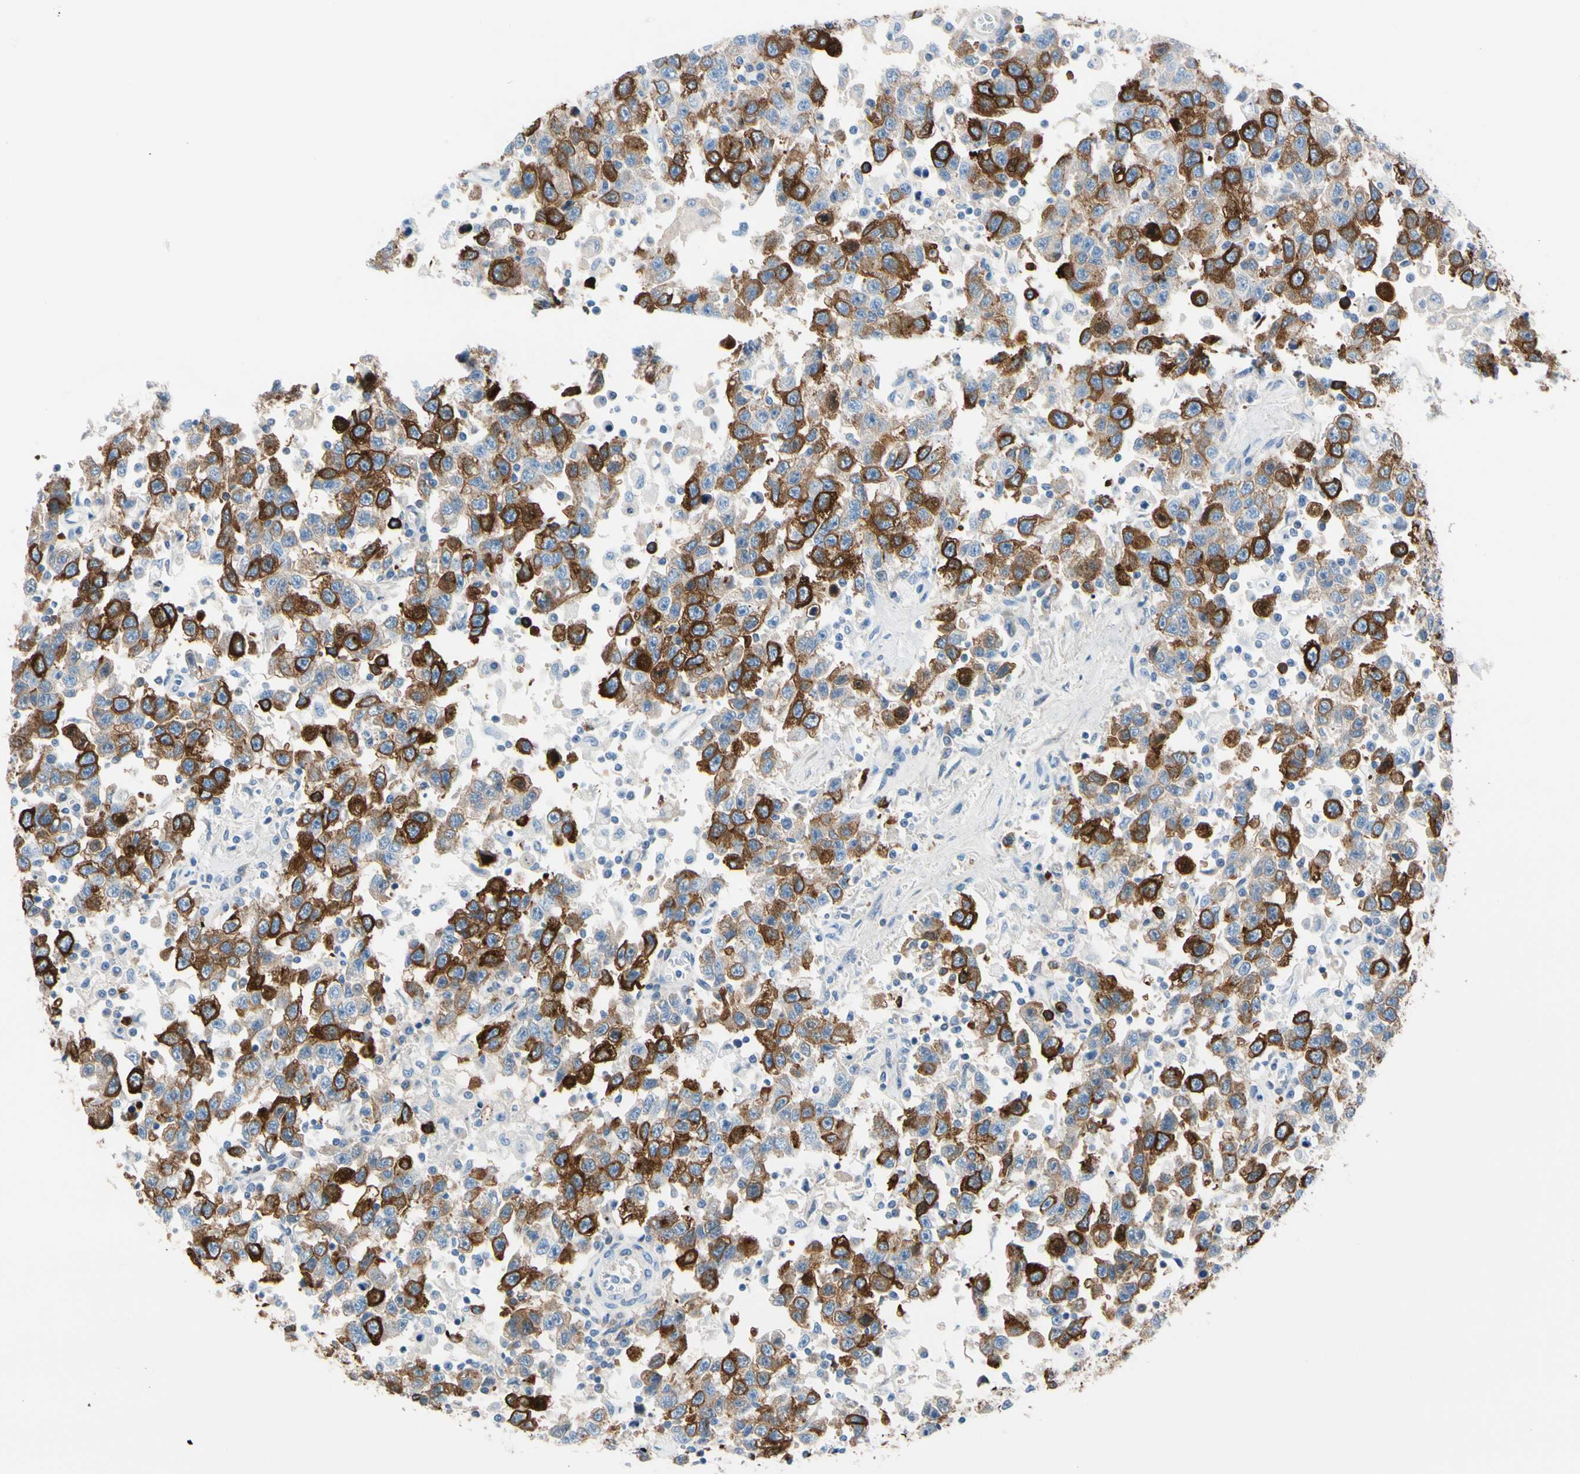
{"staining": {"intensity": "moderate", "quantity": ">75%", "location": "cytoplasmic/membranous"}, "tissue": "testis cancer", "cell_type": "Tumor cells", "image_type": "cancer", "snomed": [{"axis": "morphology", "description": "Seminoma, NOS"}, {"axis": "topography", "description": "Testis"}], "caption": "Approximately >75% of tumor cells in testis cancer demonstrate moderate cytoplasmic/membranous protein staining as visualized by brown immunohistochemical staining.", "gene": "TACC3", "patient": {"sex": "male", "age": 41}}